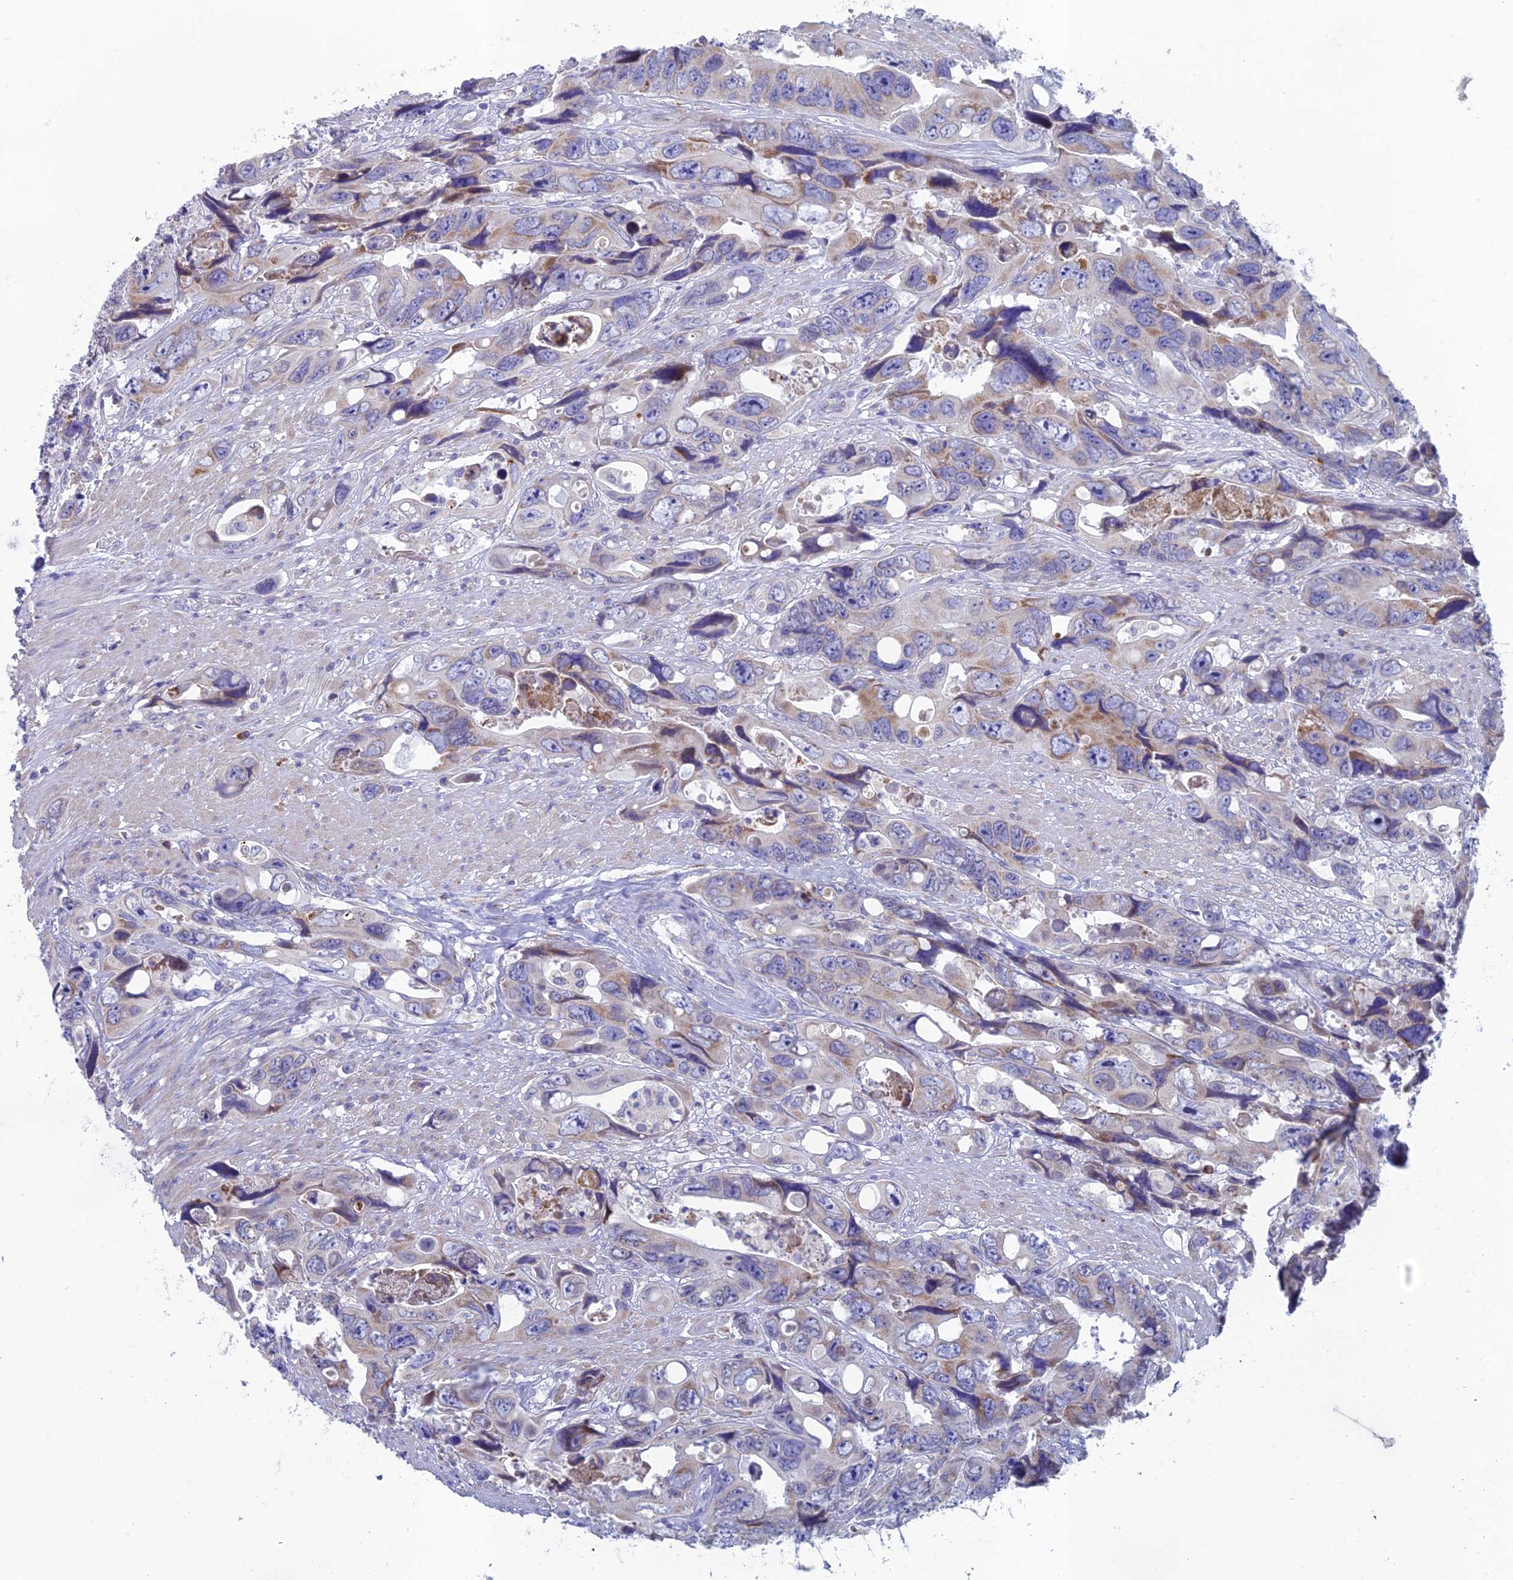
{"staining": {"intensity": "moderate", "quantity": "<25%", "location": "cytoplasmic/membranous"}, "tissue": "colorectal cancer", "cell_type": "Tumor cells", "image_type": "cancer", "snomed": [{"axis": "morphology", "description": "Adenocarcinoma, NOS"}, {"axis": "topography", "description": "Rectum"}], "caption": "Moderate cytoplasmic/membranous positivity for a protein is identified in approximately <25% of tumor cells of colorectal cancer (adenocarcinoma) using immunohistochemistry.", "gene": "ABI3BP", "patient": {"sex": "male", "age": 57}}